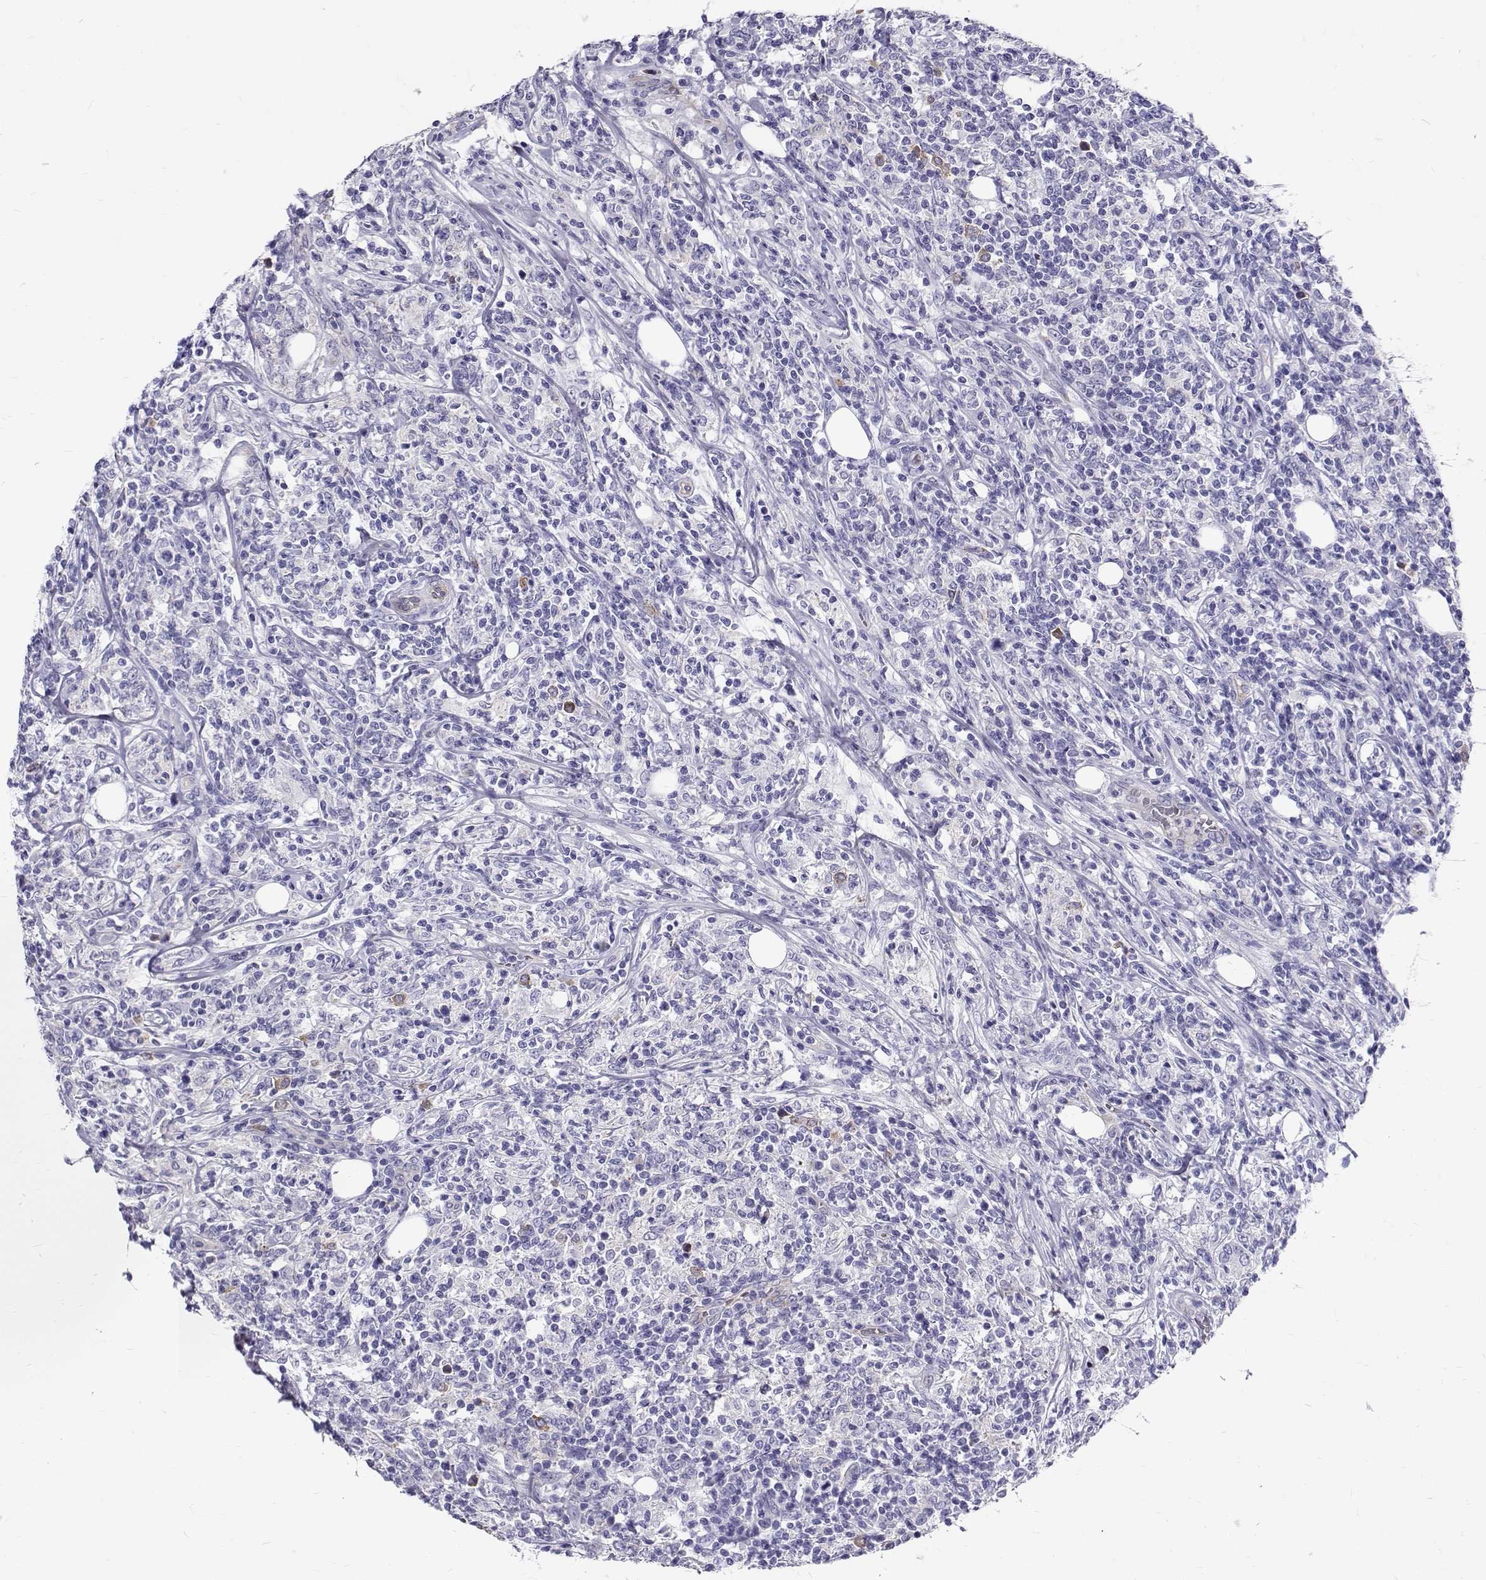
{"staining": {"intensity": "negative", "quantity": "none", "location": "none"}, "tissue": "lymphoma", "cell_type": "Tumor cells", "image_type": "cancer", "snomed": [{"axis": "morphology", "description": "Malignant lymphoma, non-Hodgkin's type, High grade"}, {"axis": "topography", "description": "Lymph node"}], "caption": "Immunohistochemistry image of neoplastic tissue: malignant lymphoma, non-Hodgkin's type (high-grade) stained with DAB exhibits no significant protein positivity in tumor cells.", "gene": "IGSF1", "patient": {"sex": "female", "age": 84}}